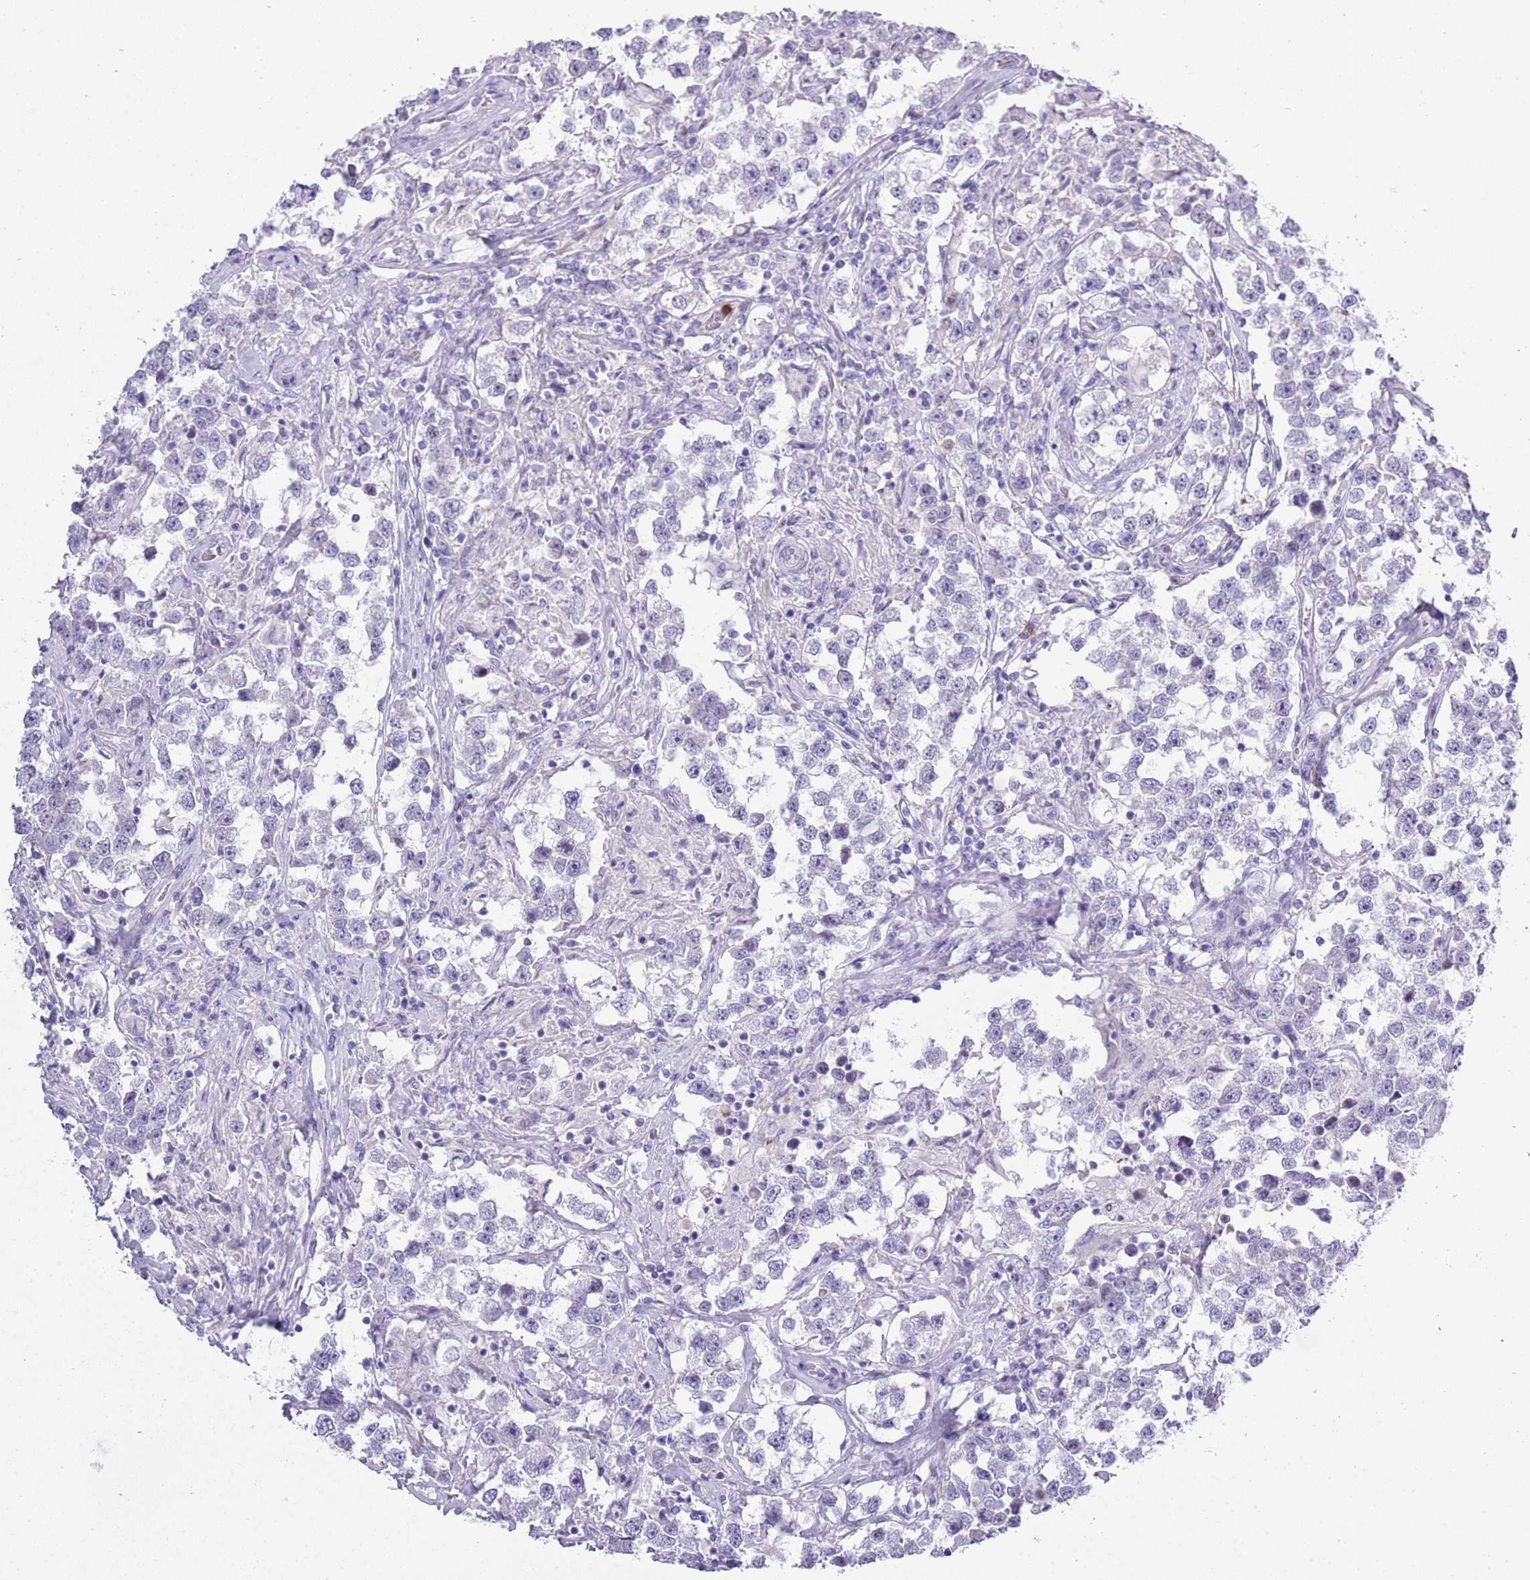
{"staining": {"intensity": "negative", "quantity": "none", "location": "none"}, "tissue": "testis cancer", "cell_type": "Tumor cells", "image_type": "cancer", "snomed": [{"axis": "morphology", "description": "Seminoma, NOS"}, {"axis": "topography", "description": "Testis"}], "caption": "Immunohistochemistry (IHC) histopathology image of seminoma (testis) stained for a protein (brown), which displays no expression in tumor cells.", "gene": "ZFP2", "patient": {"sex": "male", "age": 46}}